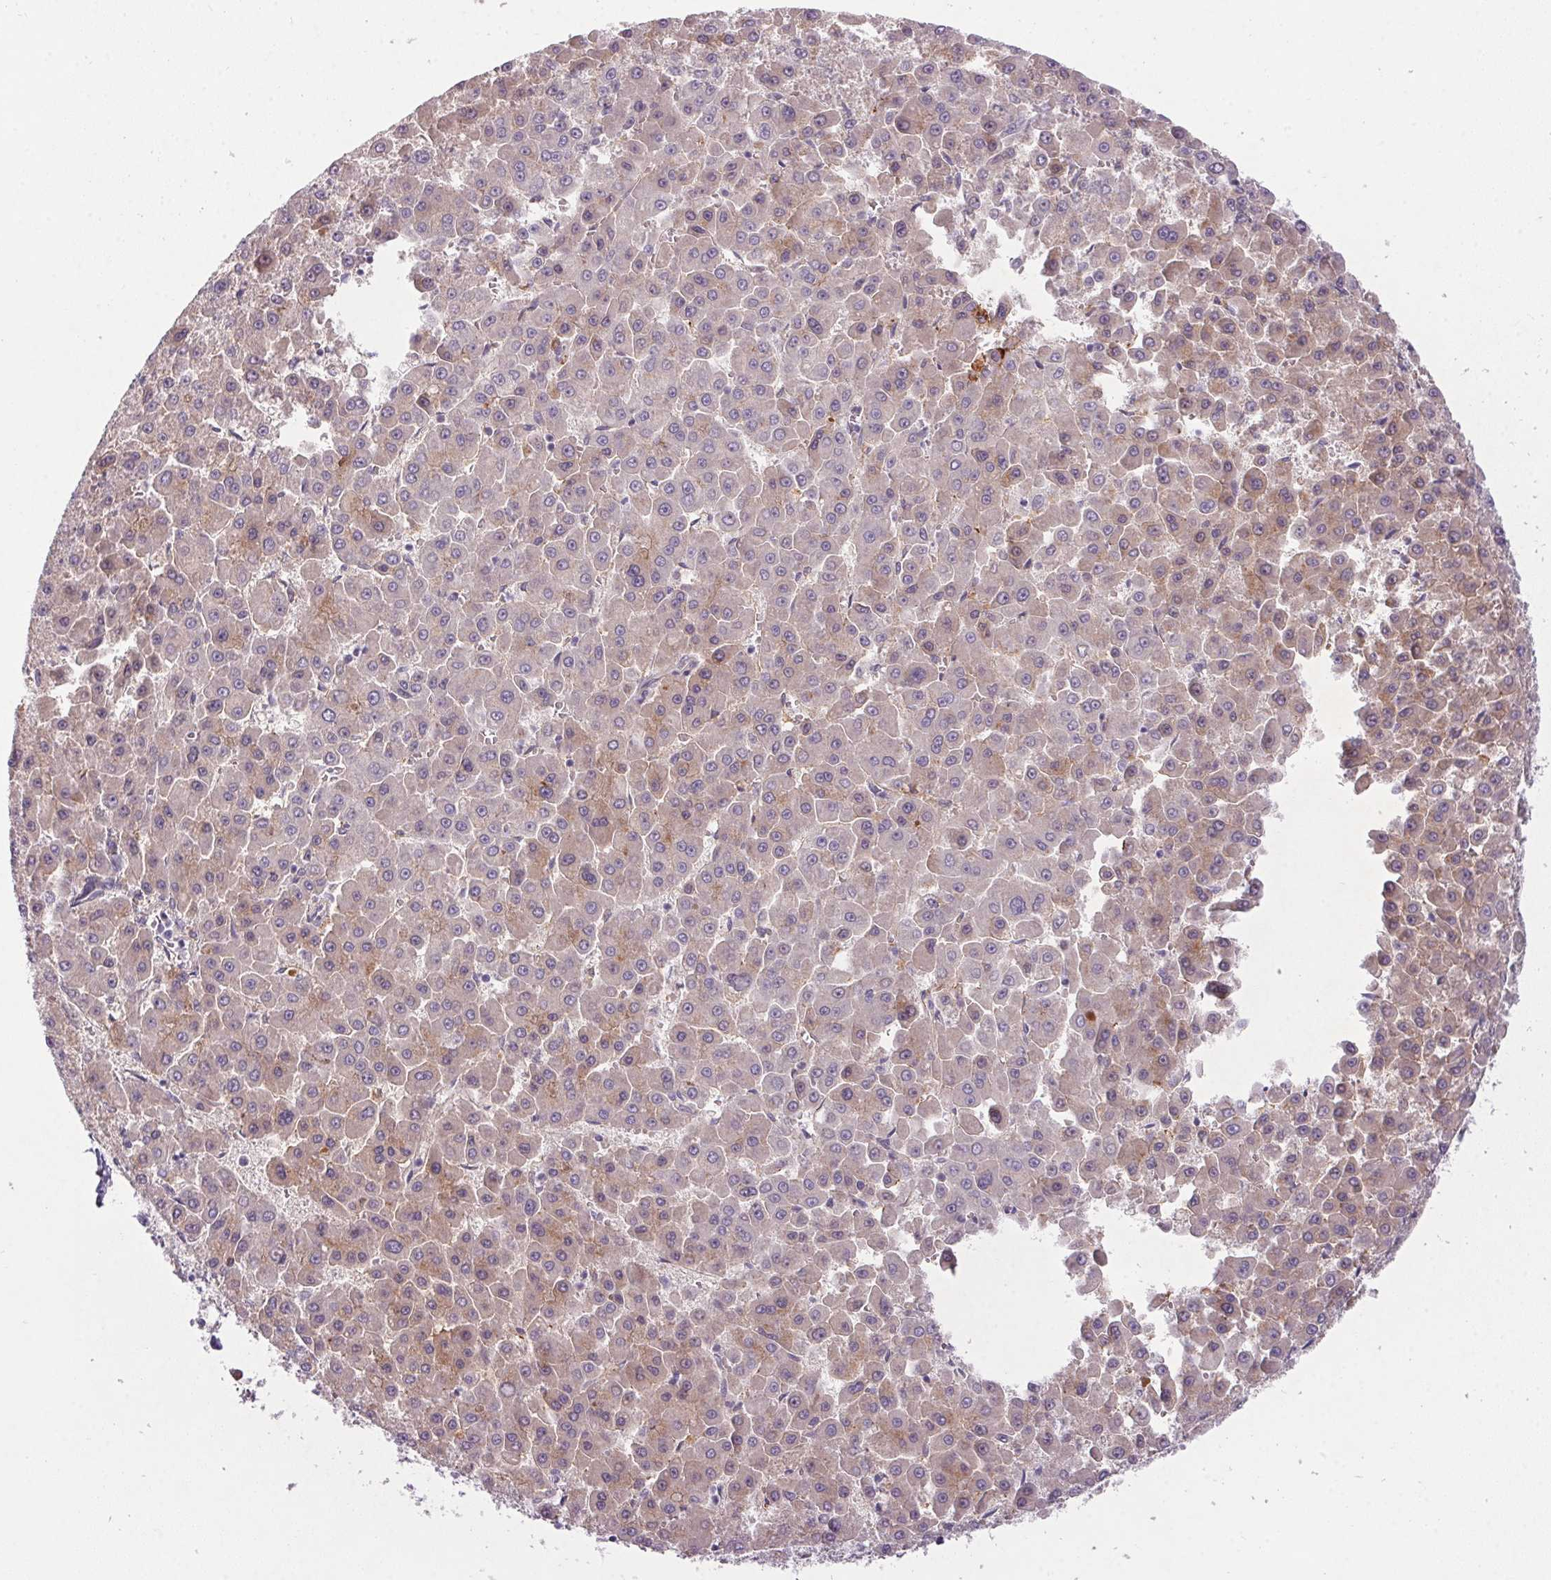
{"staining": {"intensity": "weak", "quantity": "25%-75%", "location": "cytoplasmic/membranous"}, "tissue": "liver cancer", "cell_type": "Tumor cells", "image_type": "cancer", "snomed": [{"axis": "morphology", "description": "Carcinoma, Hepatocellular, NOS"}, {"axis": "topography", "description": "Liver"}], "caption": "Immunohistochemical staining of human hepatocellular carcinoma (liver) demonstrates low levels of weak cytoplasmic/membranous positivity in approximately 25%-75% of tumor cells.", "gene": "APOC4", "patient": {"sex": "male", "age": 78}}